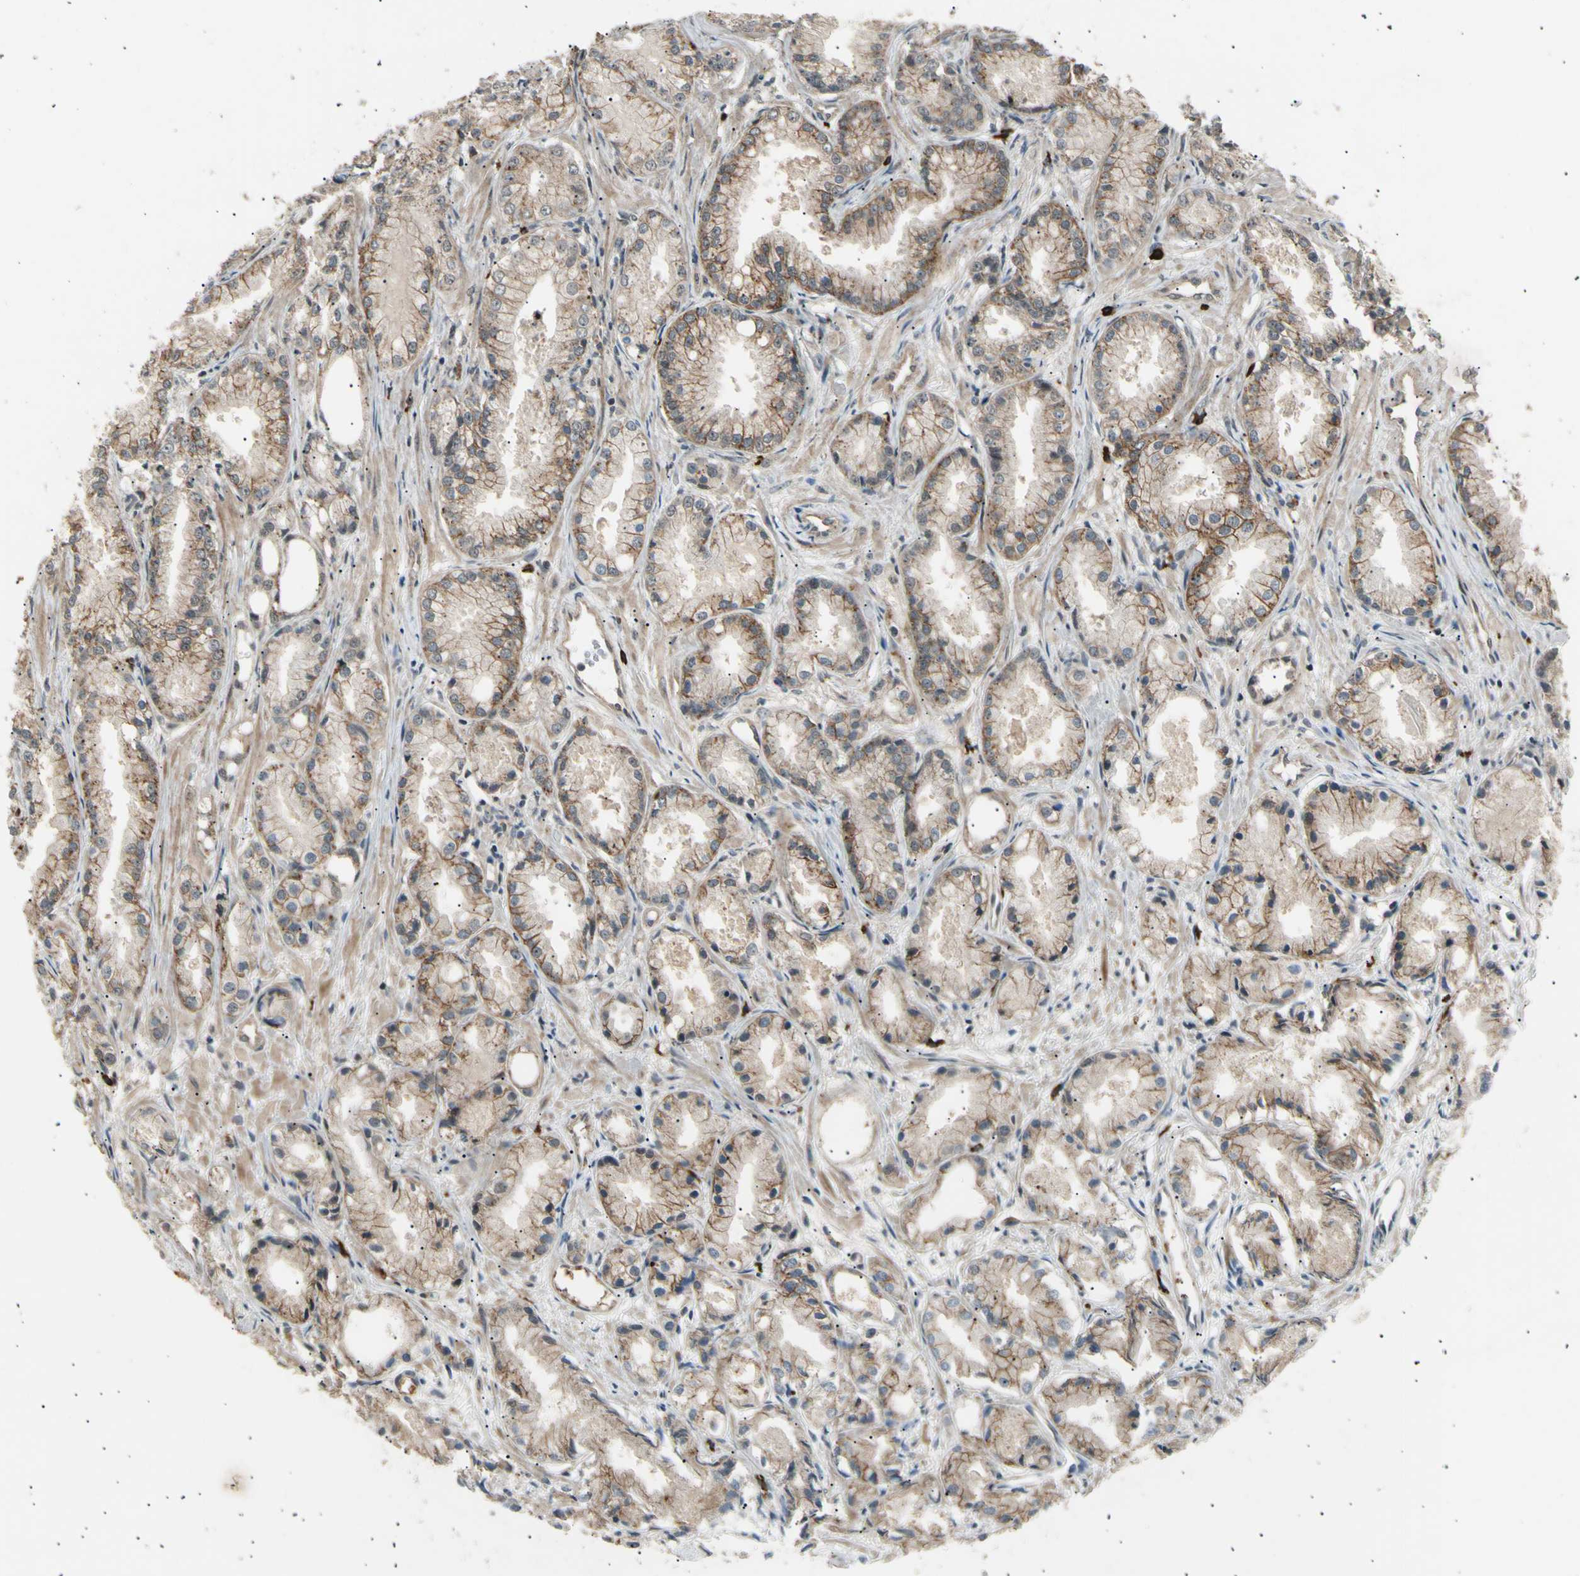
{"staining": {"intensity": "weak", "quantity": "25%-75%", "location": "cytoplasmic/membranous"}, "tissue": "prostate cancer", "cell_type": "Tumor cells", "image_type": "cancer", "snomed": [{"axis": "morphology", "description": "Adenocarcinoma, Low grade"}, {"axis": "topography", "description": "Prostate"}], "caption": "Protein staining of prostate cancer tissue demonstrates weak cytoplasmic/membranous positivity in approximately 25%-75% of tumor cells.", "gene": "NUAK2", "patient": {"sex": "male", "age": 72}}